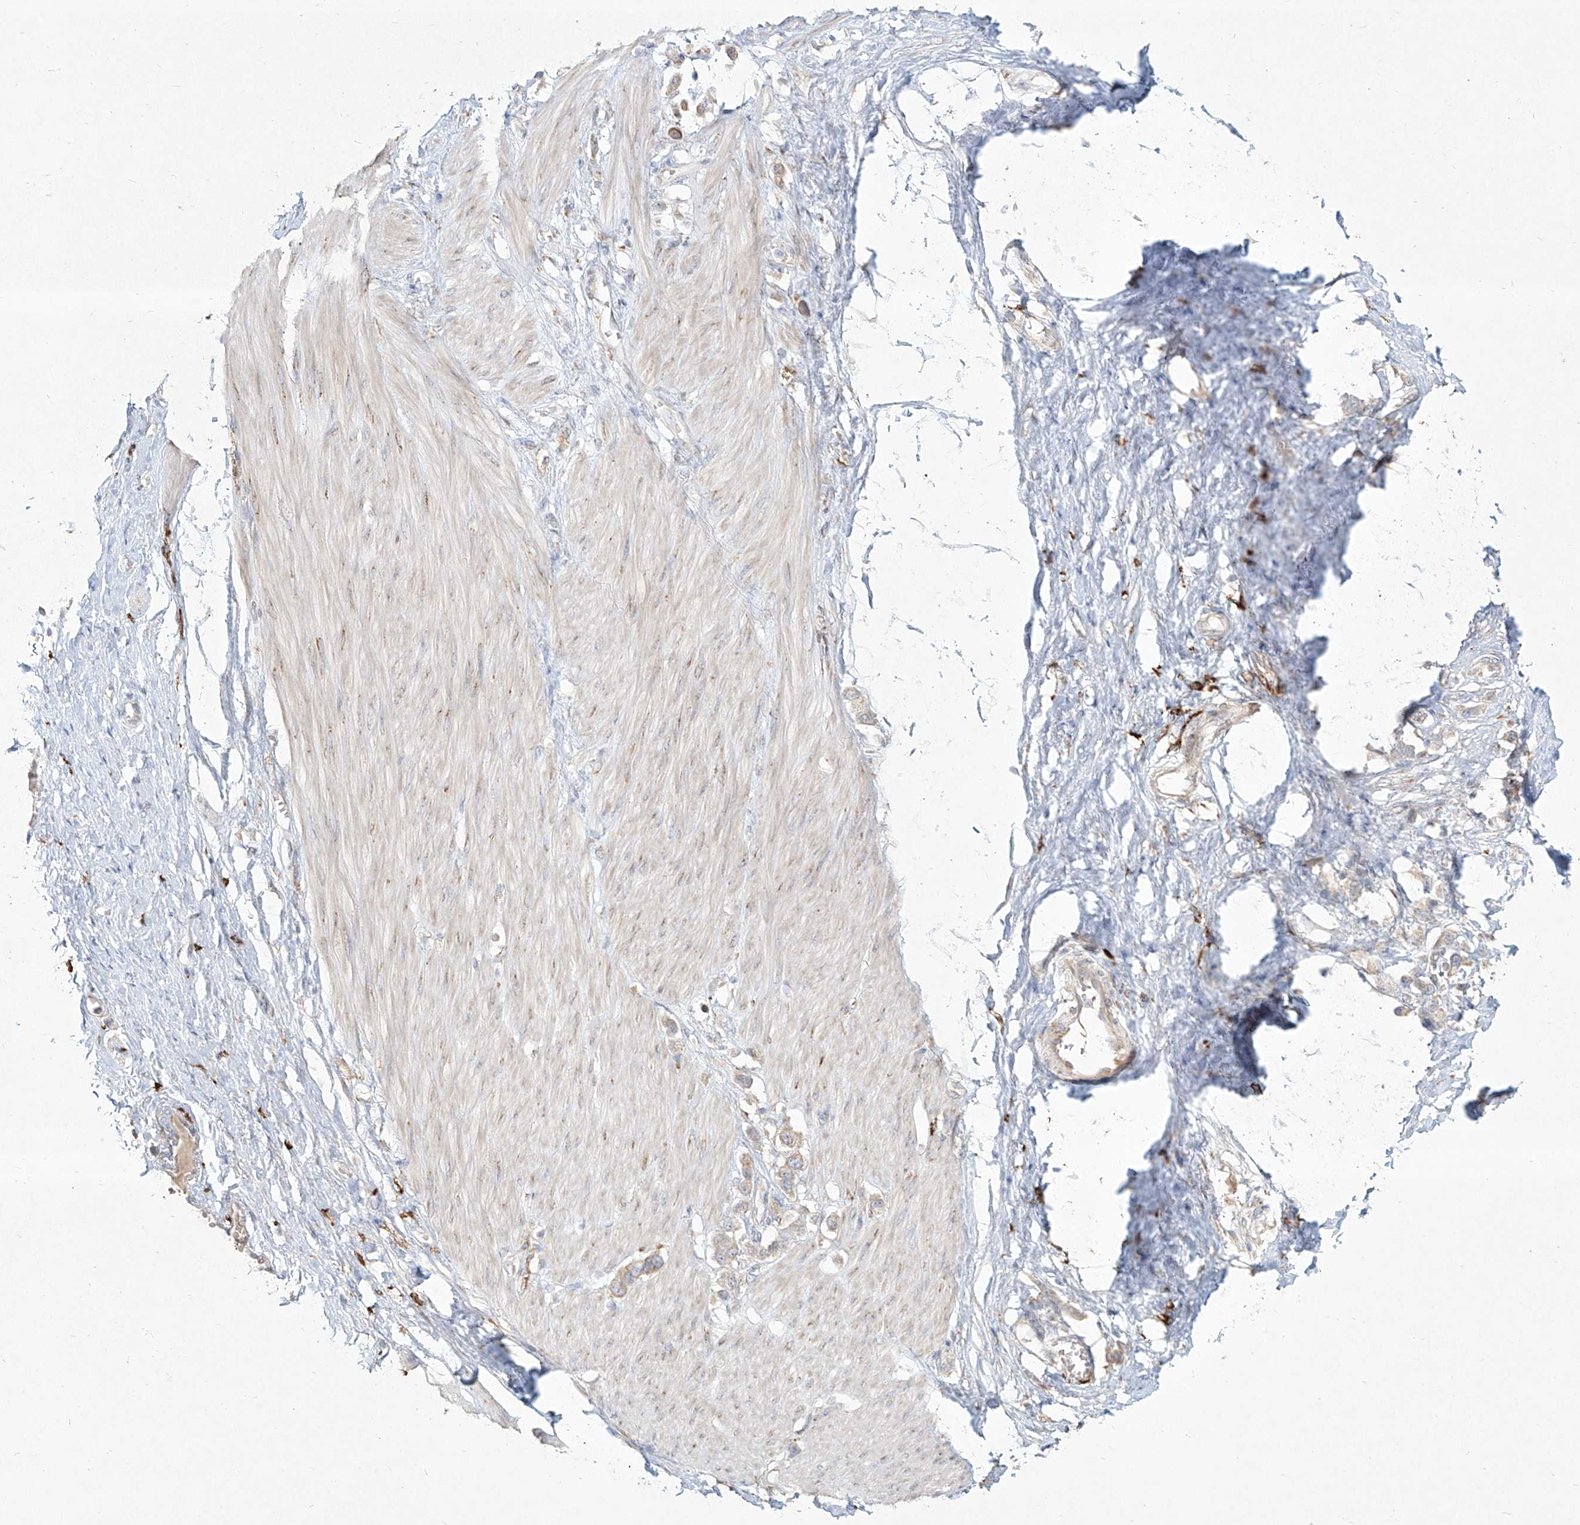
{"staining": {"intensity": "weak", "quantity": "25%-75%", "location": "cytoplasmic/membranous"}, "tissue": "stomach cancer", "cell_type": "Tumor cells", "image_type": "cancer", "snomed": [{"axis": "morphology", "description": "Adenocarcinoma, NOS"}, {"axis": "topography", "description": "Stomach"}], "caption": "Stomach cancer stained with IHC shows weak cytoplasmic/membranous positivity in about 25%-75% of tumor cells.", "gene": "CD209", "patient": {"sex": "female", "age": 65}}